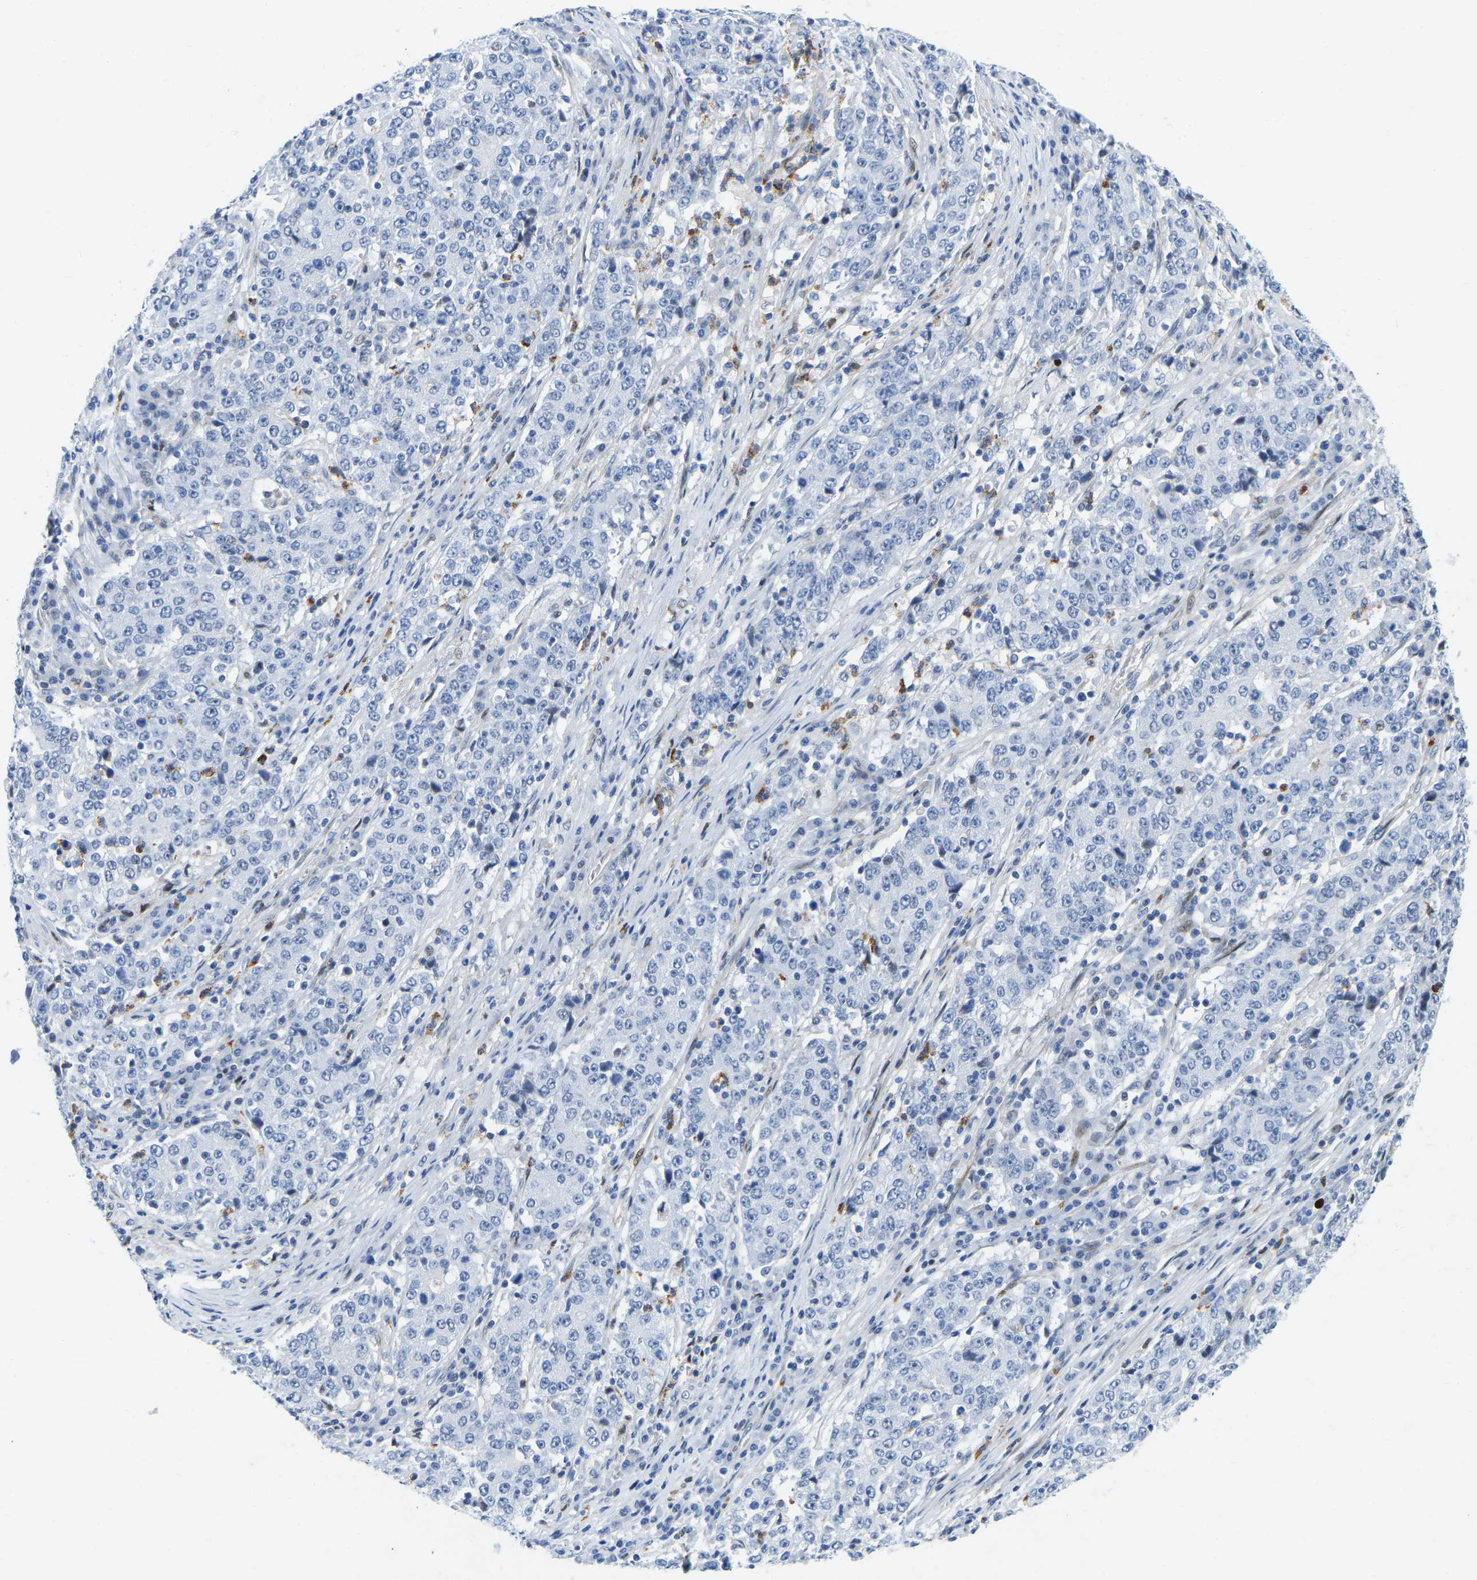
{"staining": {"intensity": "negative", "quantity": "none", "location": "none"}, "tissue": "stomach cancer", "cell_type": "Tumor cells", "image_type": "cancer", "snomed": [{"axis": "morphology", "description": "Adenocarcinoma, NOS"}, {"axis": "topography", "description": "Stomach"}], "caption": "This is an immunohistochemistry (IHC) micrograph of stomach cancer (adenocarcinoma). There is no expression in tumor cells.", "gene": "HDAC5", "patient": {"sex": "male", "age": 59}}